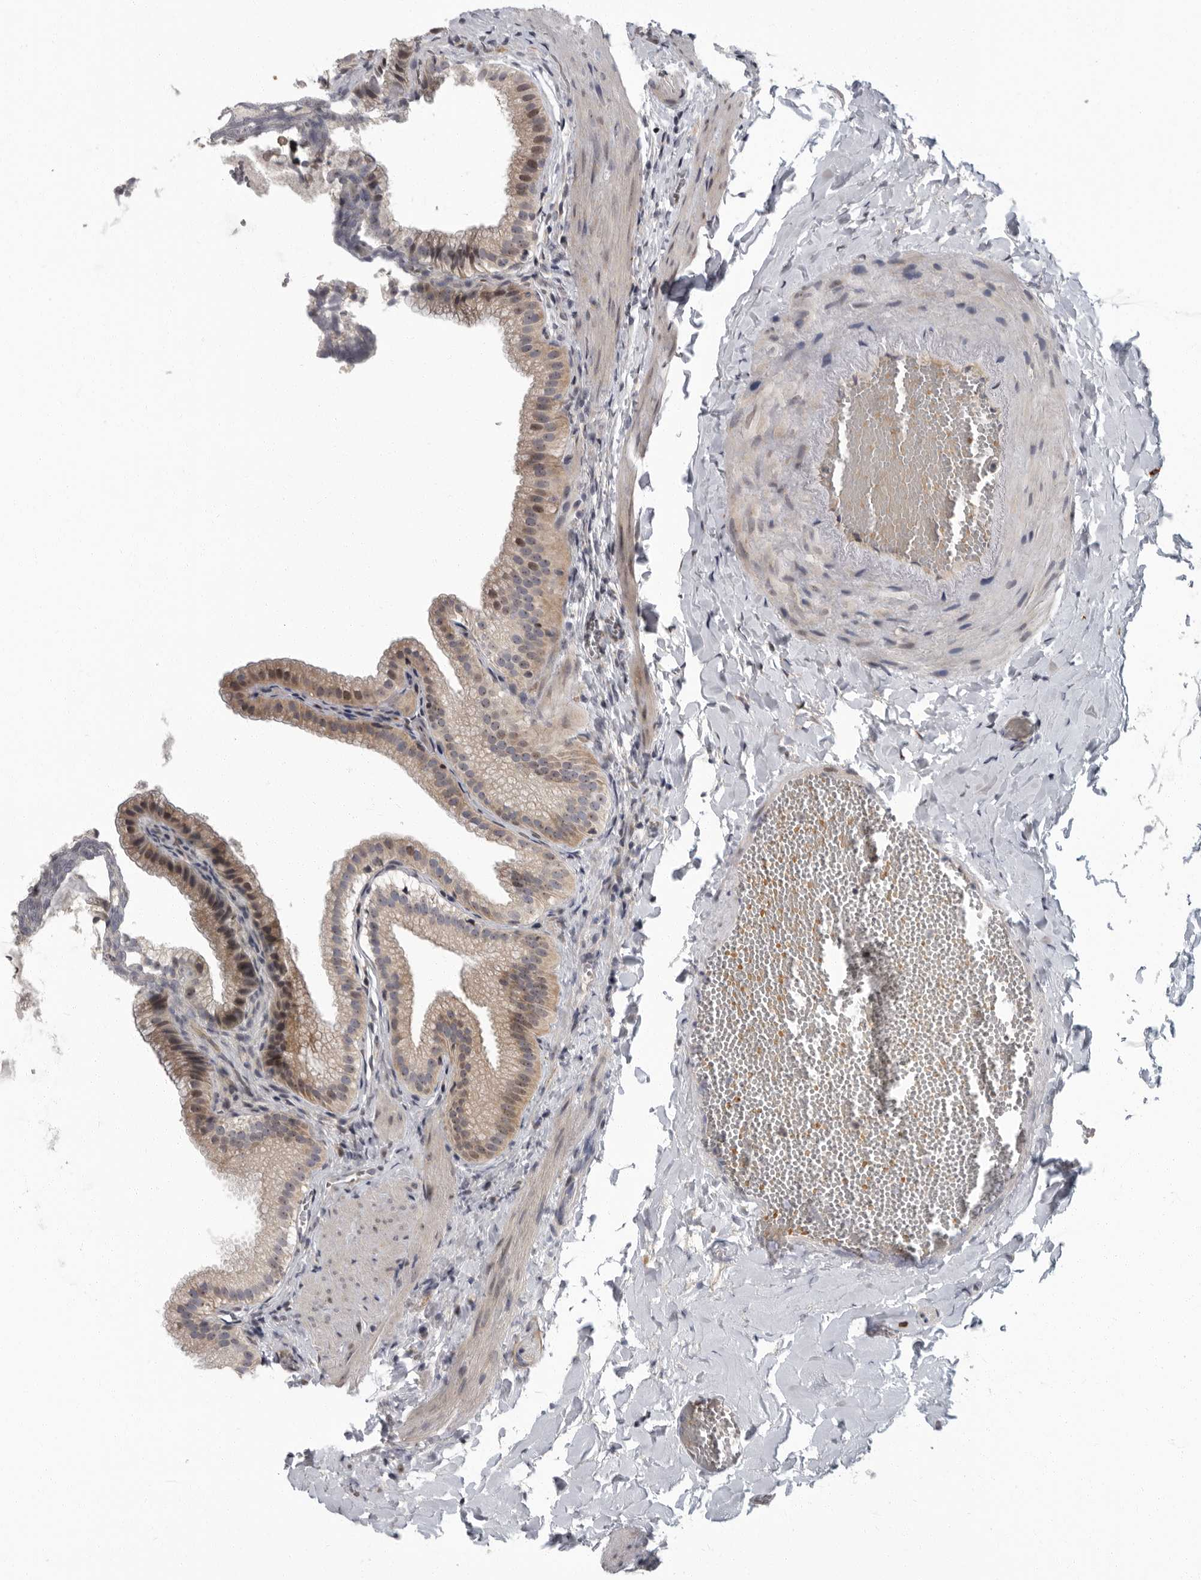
{"staining": {"intensity": "moderate", "quantity": ">75%", "location": "cytoplasmic/membranous,nuclear"}, "tissue": "gallbladder", "cell_type": "Glandular cells", "image_type": "normal", "snomed": [{"axis": "morphology", "description": "Normal tissue, NOS"}, {"axis": "topography", "description": "Gallbladder"}], "caption": "This photomicrograph reveals immunohistochemistry (IHC) staining of normal human gallbladder, with medium moderate cytoplasmic/membranous,nuclear positivity in approximately >75% of glandular cells.", "gene": "PDCD11", "patient": {"sex": "male", "age": 38}}